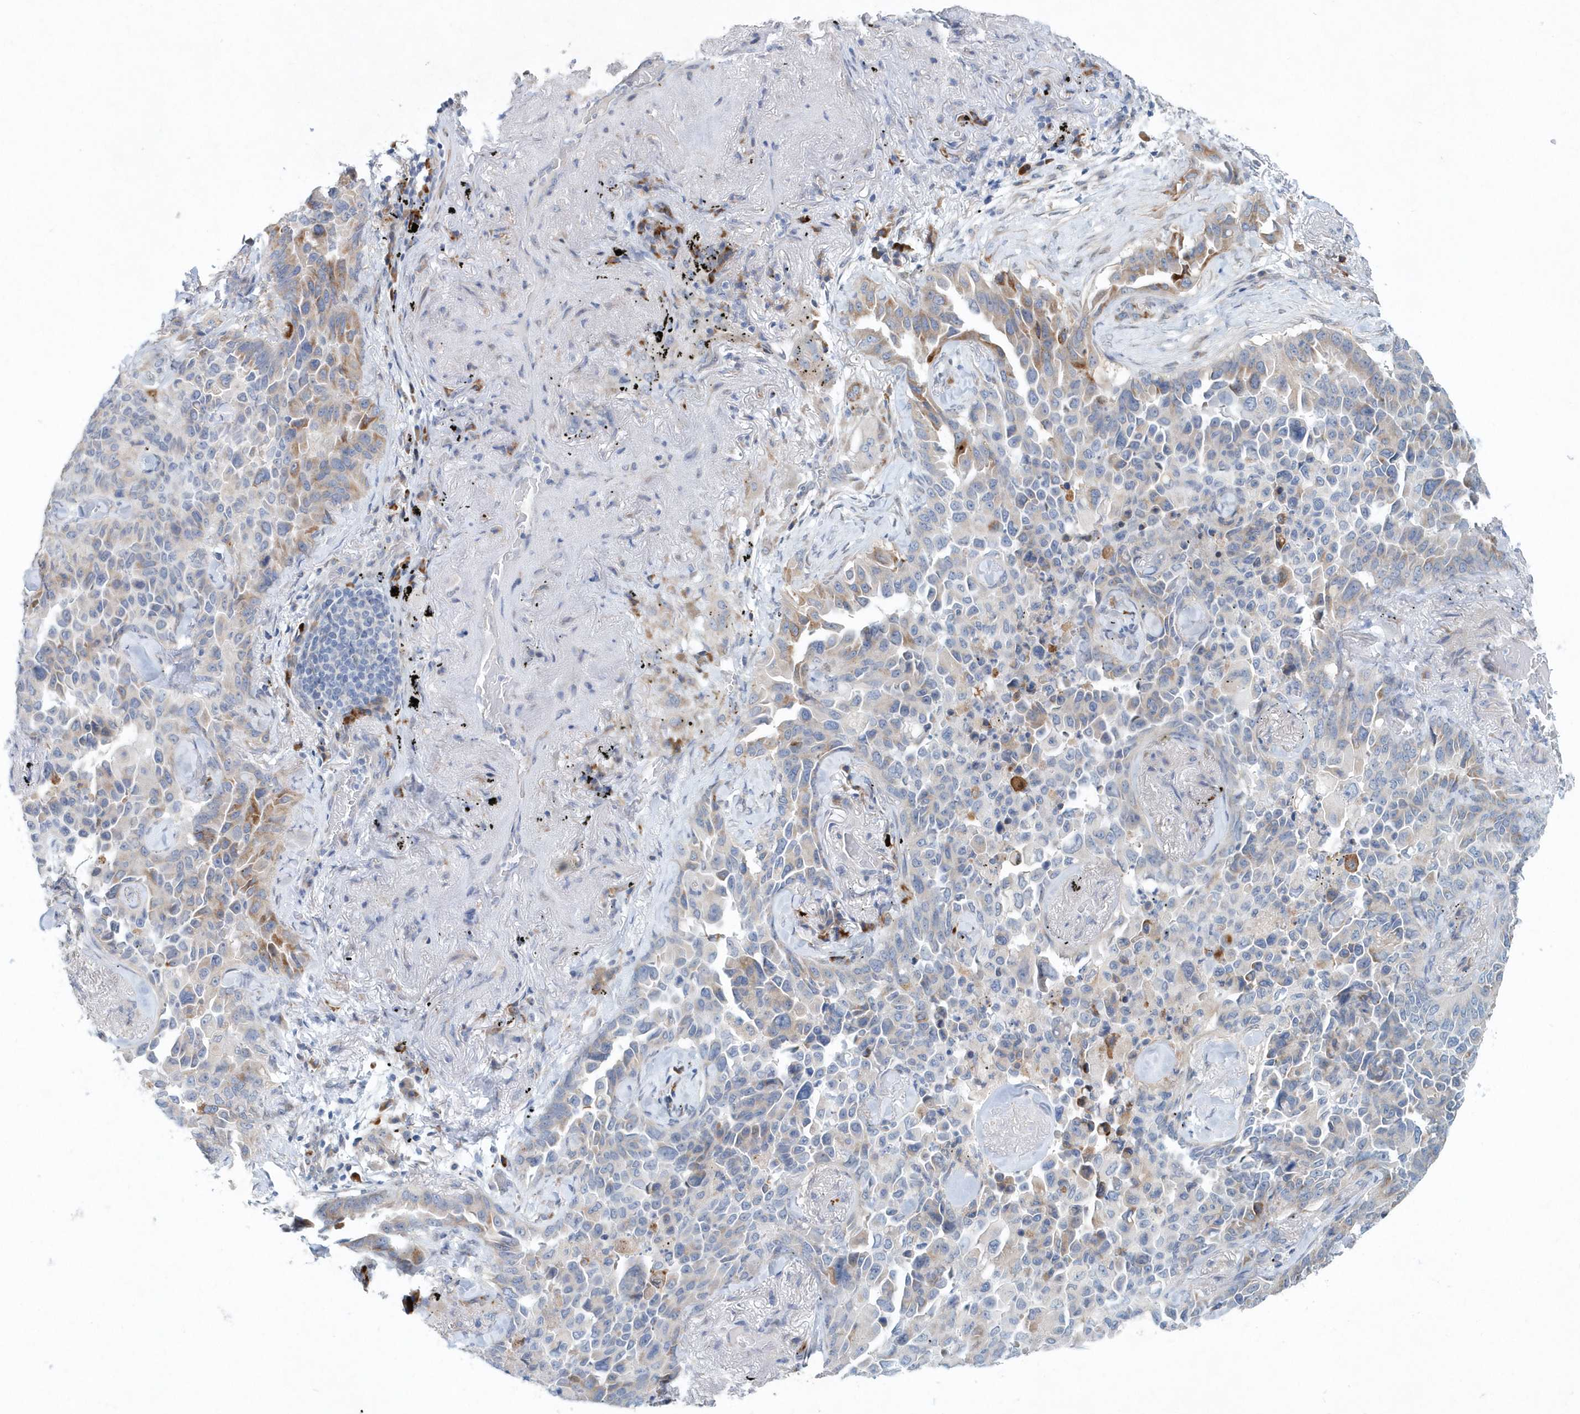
{"staining": {"intensity": "weak", "quantity": "<25%", "location": "cytoplasmic/membranous"}, "tissue": "lung cancer", "cell_type": "Tumor cells", "image_type": "cancer", "snomed": [{"axis": "morphology", "description": "Adenocarcinoma, NOS"}, {"axis": "topography", "description": "Lung"}], "caption": "Human lung adenocarcinoma stained for a protein using immunohistochemistry displays no expression in tumor cells.", "gene": "PFN2", "patient": {"sex": "female", "age": 67}}